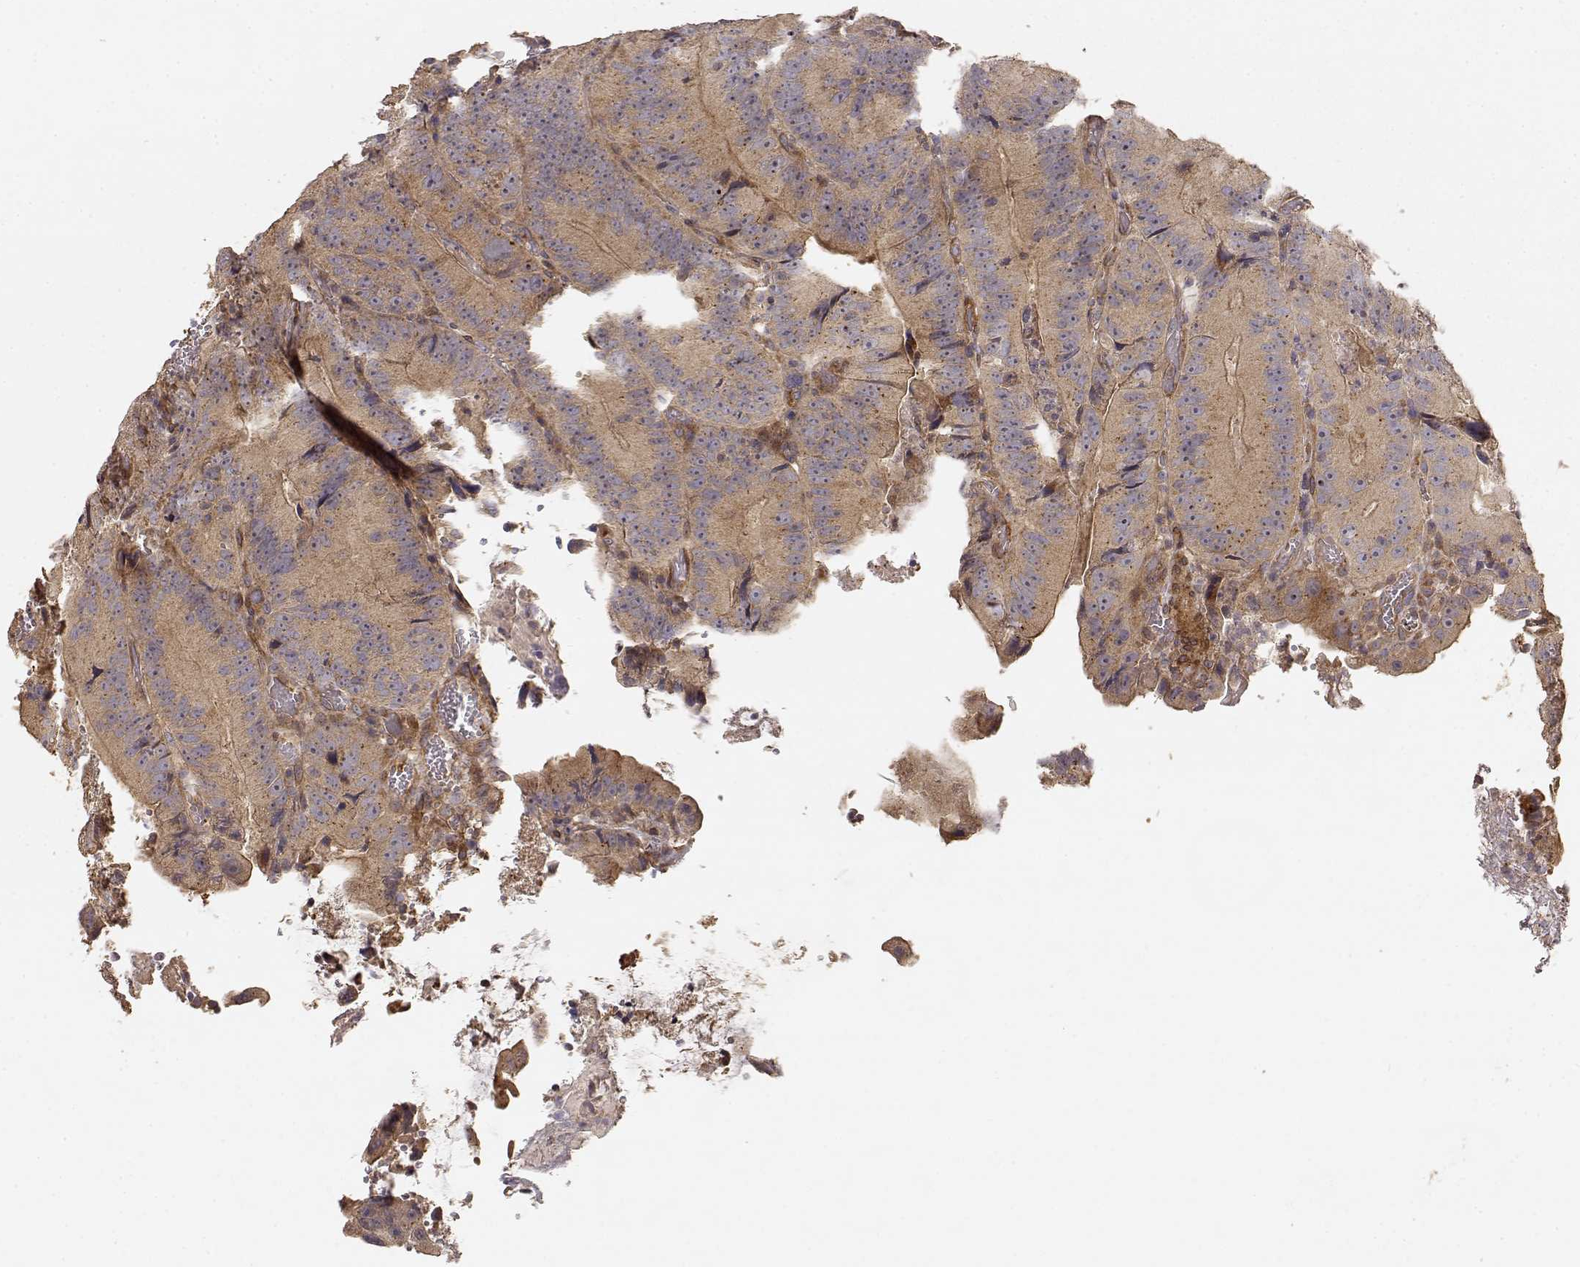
{"staining": {"intensity": "weak", "quantity": ">75%", "location": "cytoplasmic/membranous"}, "tissue": "colorectal cancer", "cell_type": "Tumor cells", "image_type": "cancer", "snomed": [{"axis": "morphology", "description": "Adenocarcinoma, NOS"}, {"axis": "topography", "description": "Colon"}], "caption": "Immunohistochemical staining of colorectal cancer displays low levels of weak cytoplasmic/membranous protein expression in approximately >75% of tumor cells.", "gene": "PICK1", "patient": {"sex": "female", "age": 86}}